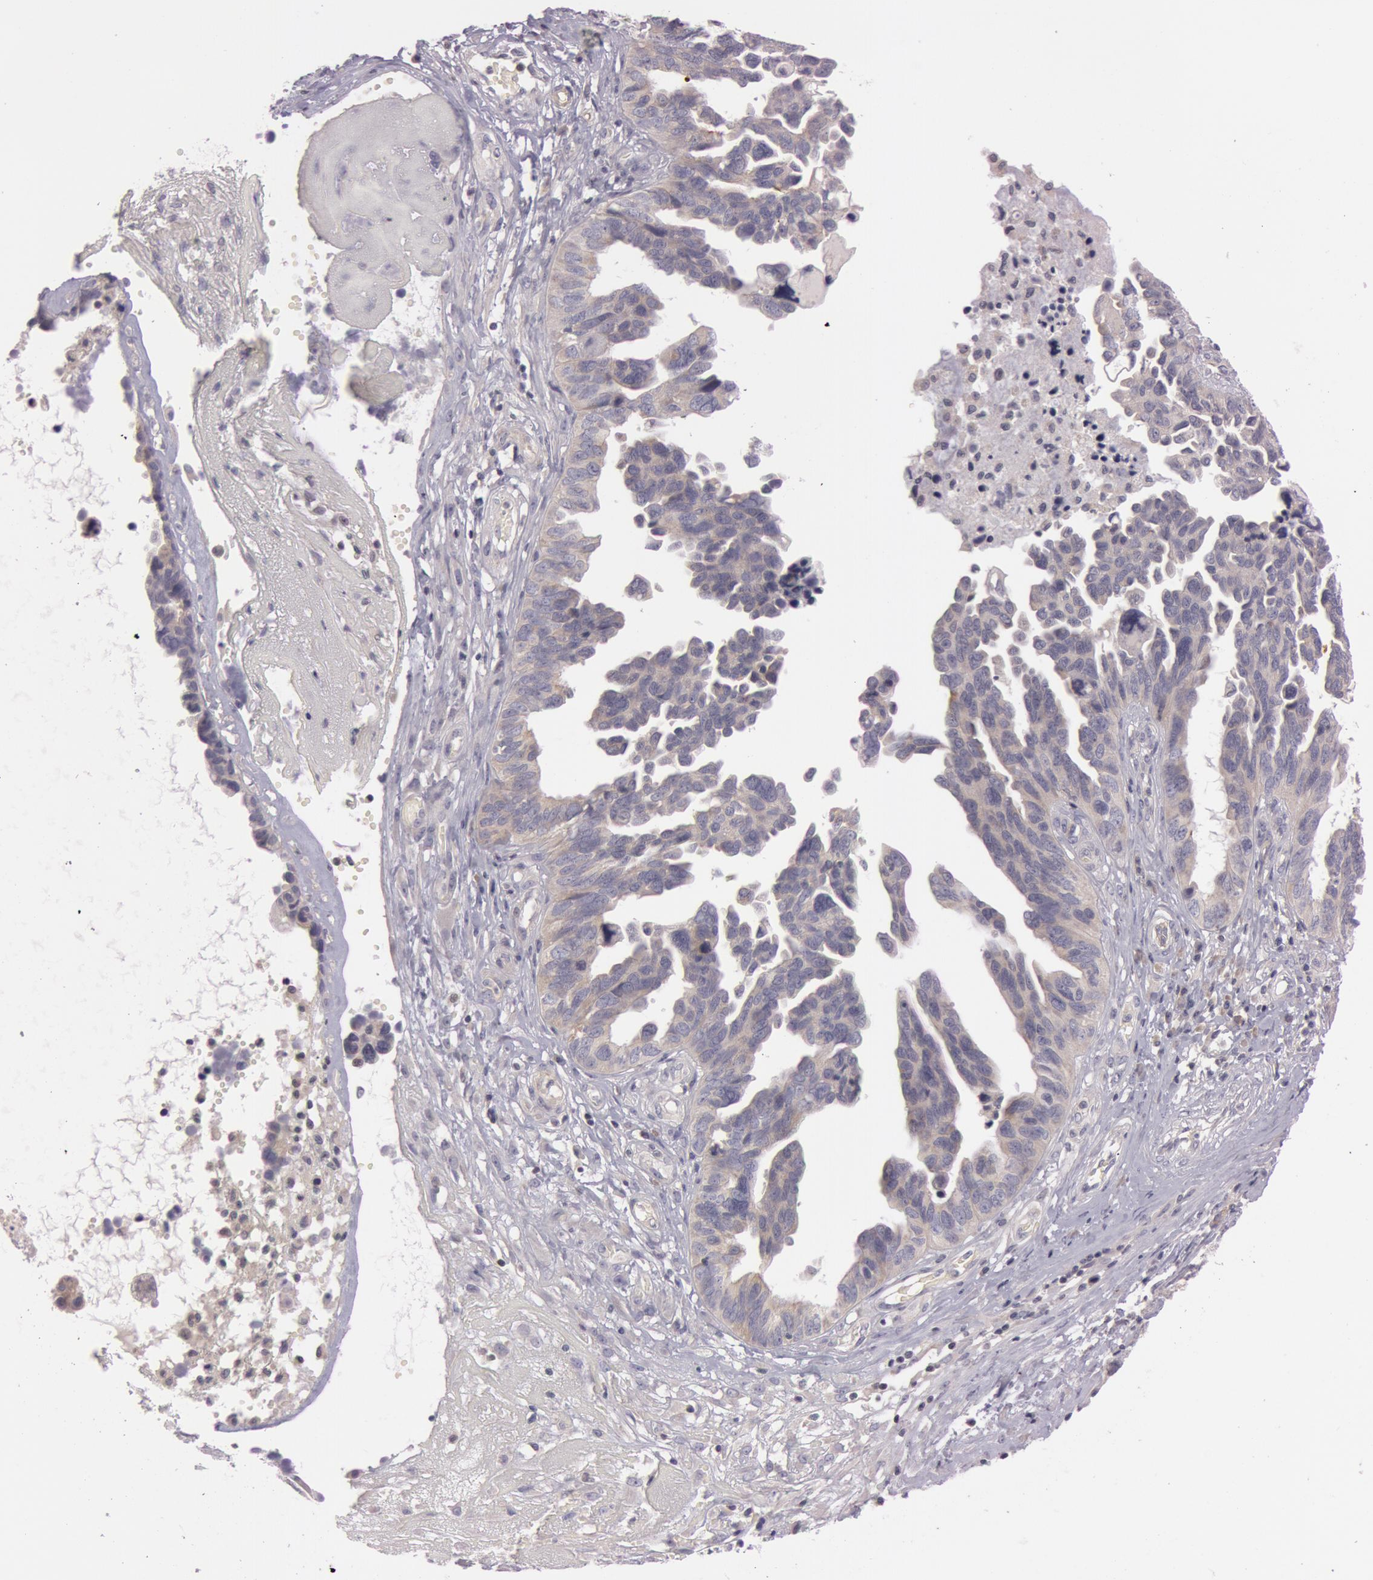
{"staining": {"intensity": "weak", "quantity": "25%-75%", "location": "cytoplasmic/membranous"}, "tissue": "ovarian cancer", "cell_type": "Tumor cells", "image_type": "cancer", "snomed": [{"axis": "morphology", "description": "Cystadenocarcinoma, serous, NOS"}, {"axis": "topography", "description": "Ovary"}], "caption": "A photomicrograph showing weak cytoplasmic/membranous expression in about 25%-75% of tumor cells in ovarian cancer (serous cystadenocarcinoma), as visualized by brown immunohistochemical staining.", "gene": "RALGAPA1", "patient": {"sex": "female", "age": 64}}